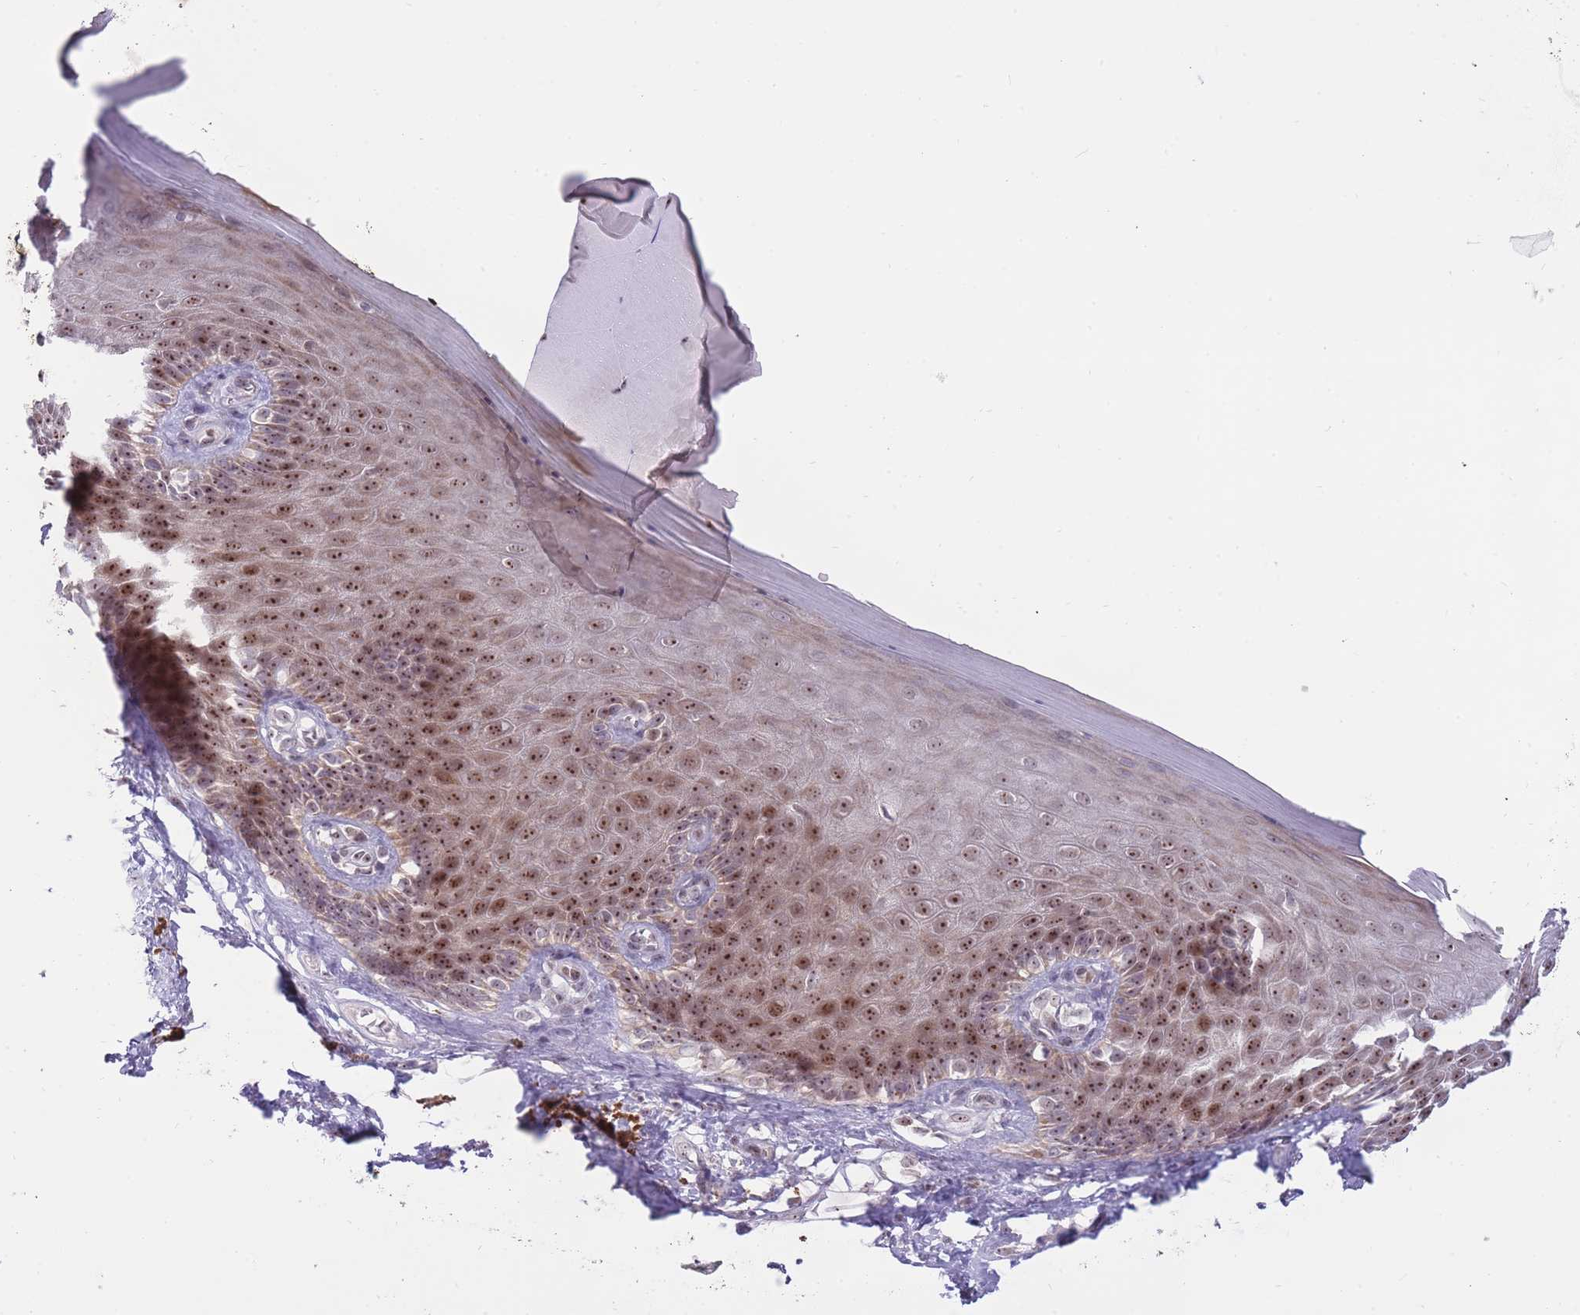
{"staining": {"intensity": "strong", "quantity": "25%-75%", "location": "nuclear"}, "tissue": "skin", "cell_type": "Epidermal cells", "image_type": "normal", "snomed": [{"axis": "morphology", "description": "Normal tissue, NOS"}, {"axis": "topography", "description": "Anal"}, {"axis": "topography", "description": "Peripheral nerve tissue"}], "caption": "IHC (DAB (3,3'-diaminobenzidine)) staining of unremarkable human skin demonstrates strong nuclear protein positivity in approximately 25%-75% of epidermal cells. The protein of interest is shown in brown color, while the nuclei are stained blue.", "gene": "MCIDAS", "patient": {"sex": "male", "age": 53}}